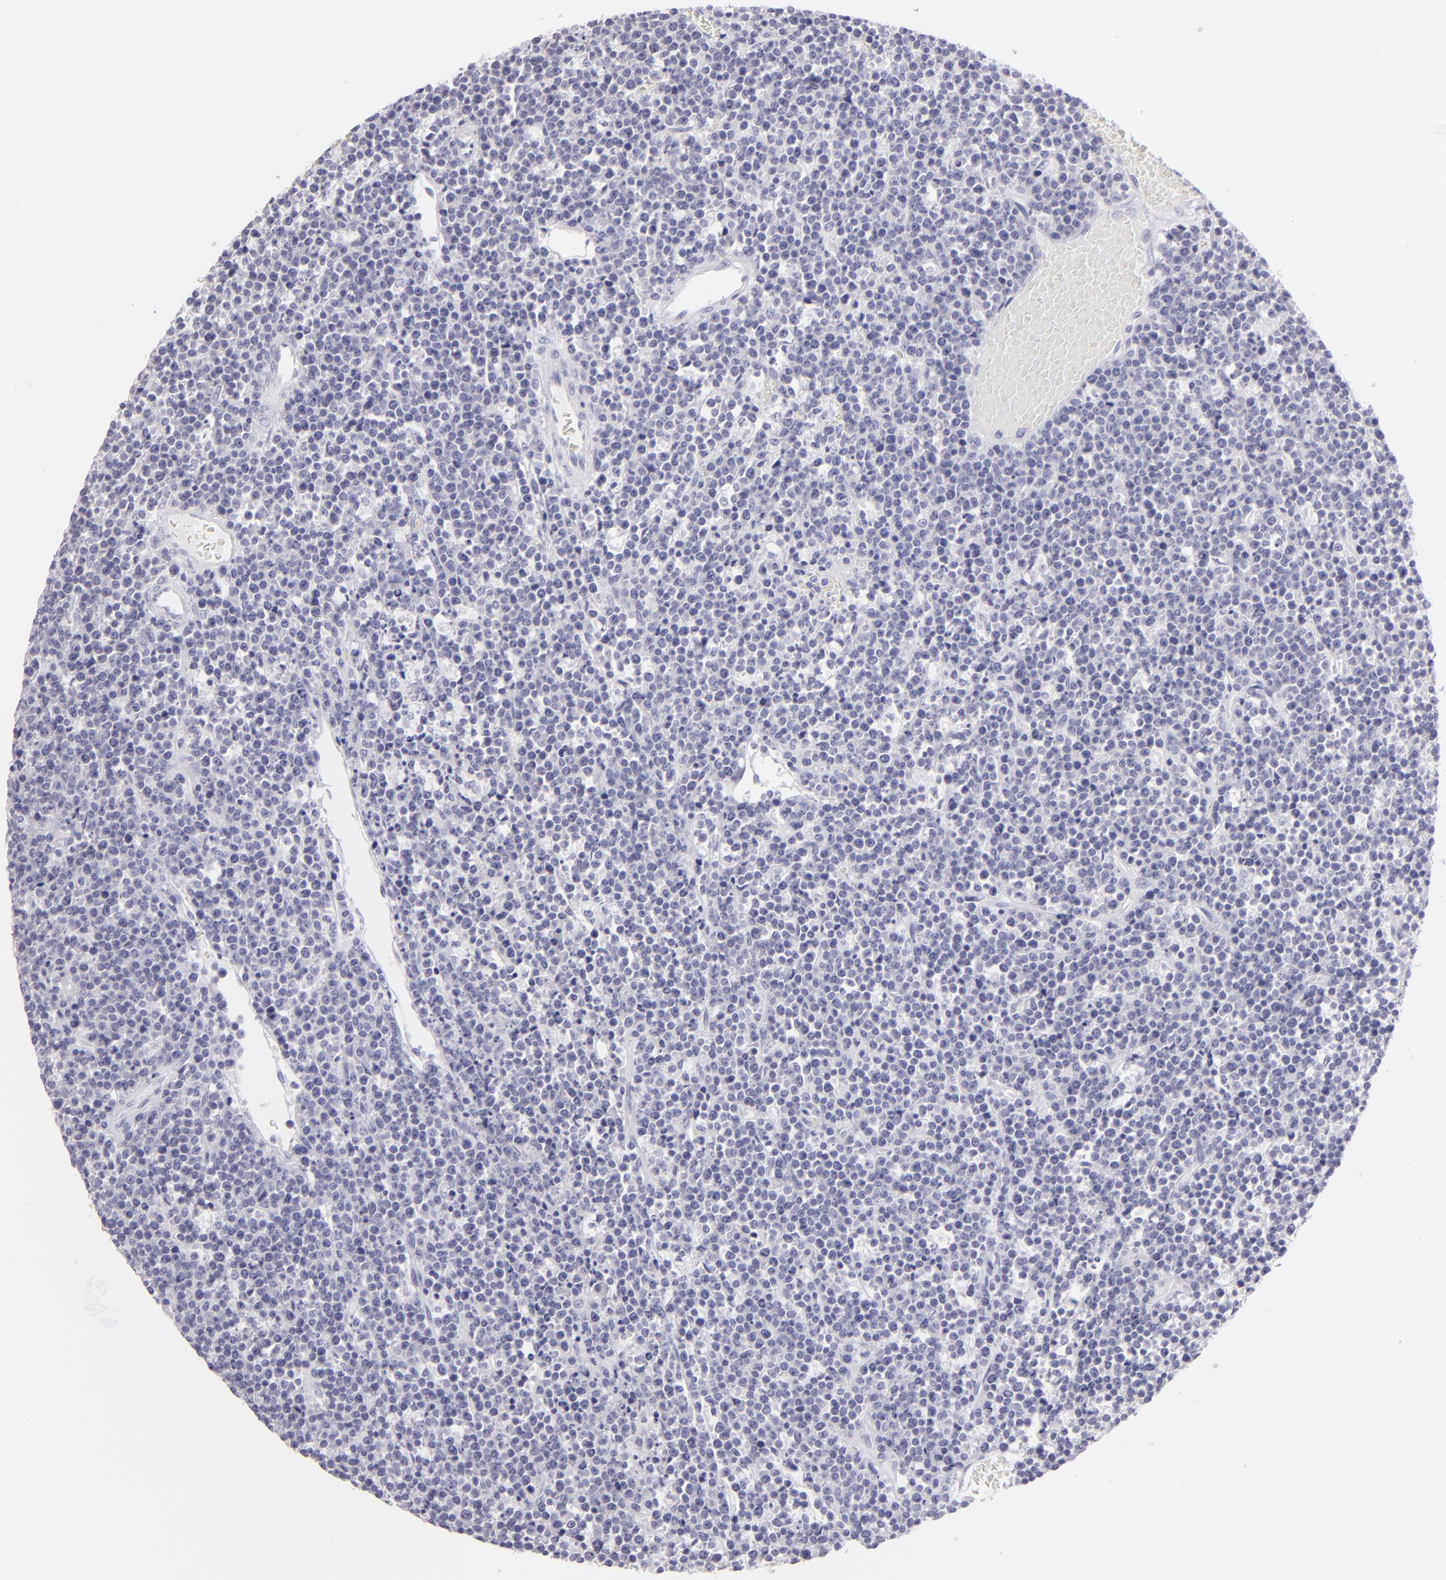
{"staining": {"intensity": "negative", "quantity": "none", "location": "none"}, "tissue": "lymphoma", "cell_type": "Tumor cells", "image_type": "cancer", "snomed": [{"axis": "morphology", "description": "Malignant lymphoma, non-Hodgkin's type, High grade"}, {"axis": "topography", "description": "Ovary"}], "caption": "High magnification brightfield microscopy of lymphoma stained with DAB (3,3'-diaminobenzidine) (brown) and counterstained with hematoxylin (blue): tumor cells show no significant positivity.", "gene": "CLDN4", "patient": {"sex": "female", "age": 56}}